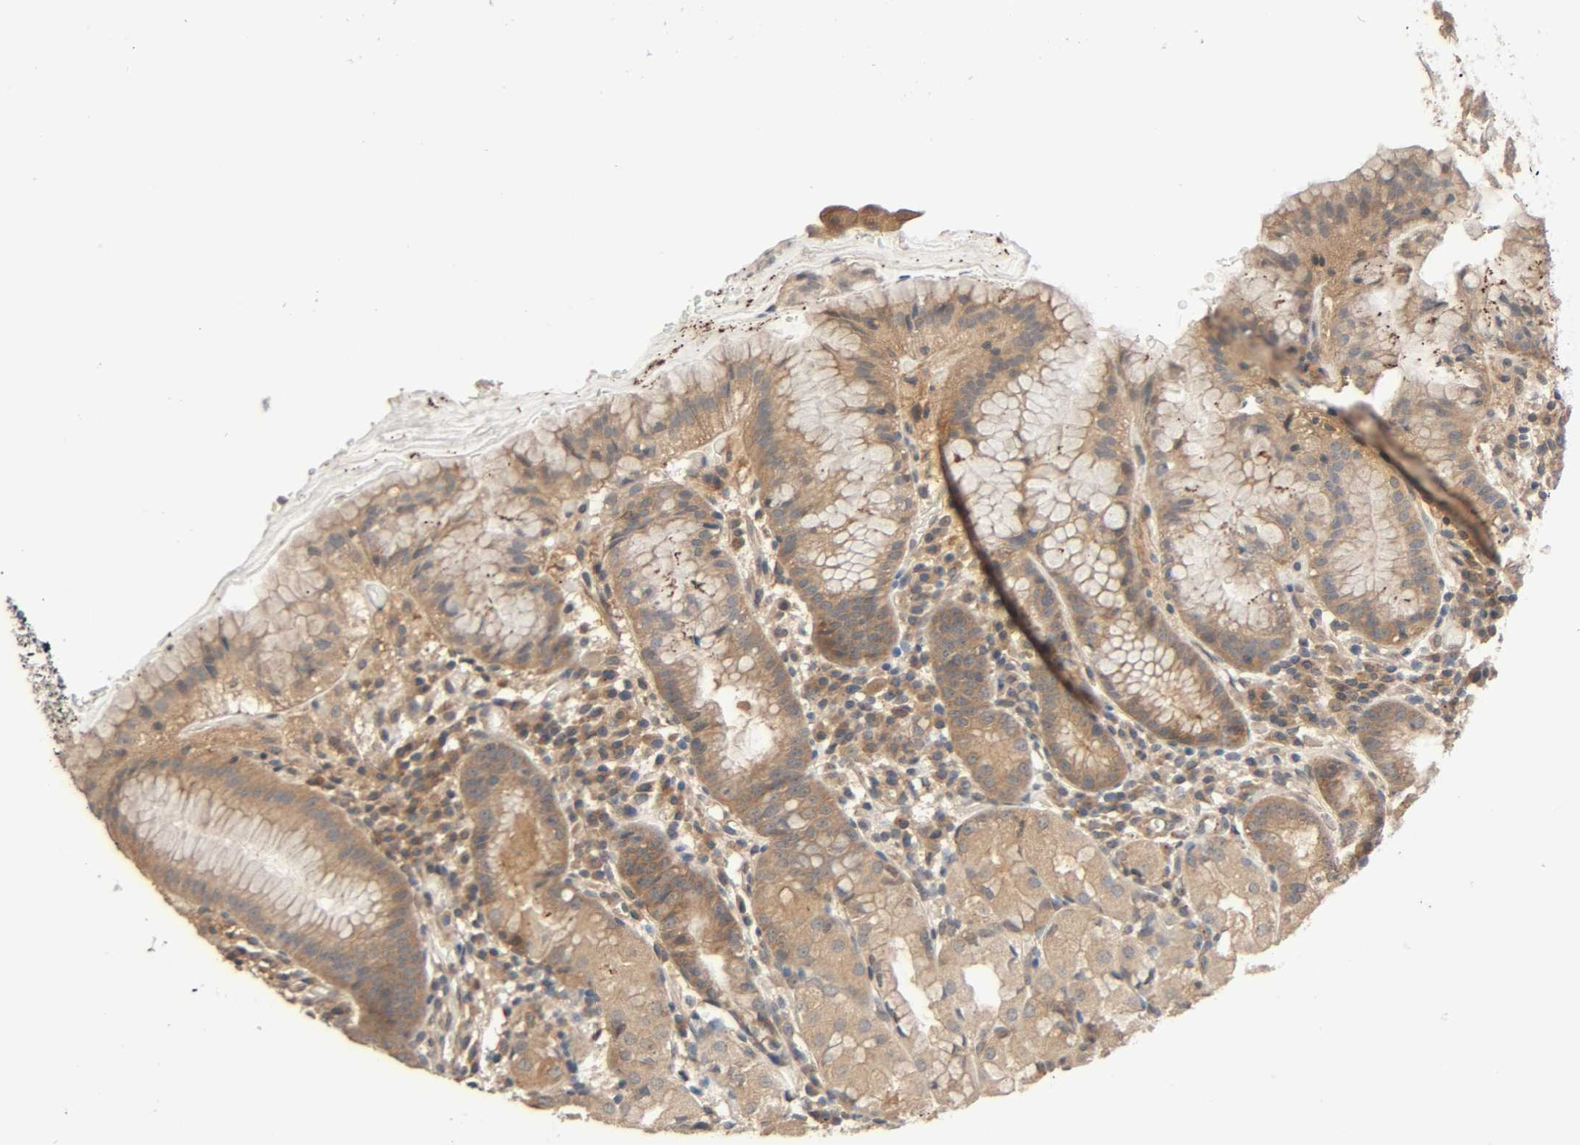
{"staining": {"intensity": "weak", "quantity": ">75%", "location": "cytoplasmic/membranous"}, "tissue": "stomach", "cell_type": "Glandular cells", "image_type": "normal", "snomed": [{"axis": "morphology", "description": "Normal tissue, NOS"}, {"axis": "topography", "description": "Stomach"}, {"axis": "topography", "description": "Stomach, lower"}], "caption": "A histopathology image showing weak cytoplasmic/membranous expression in approximately >75% of glandular cells in unremarkable stomach, as visualized by brown immunohistochemical staining.", "gene": "PPP2R1B", "patient": {"sex": "female", "age": 75}}